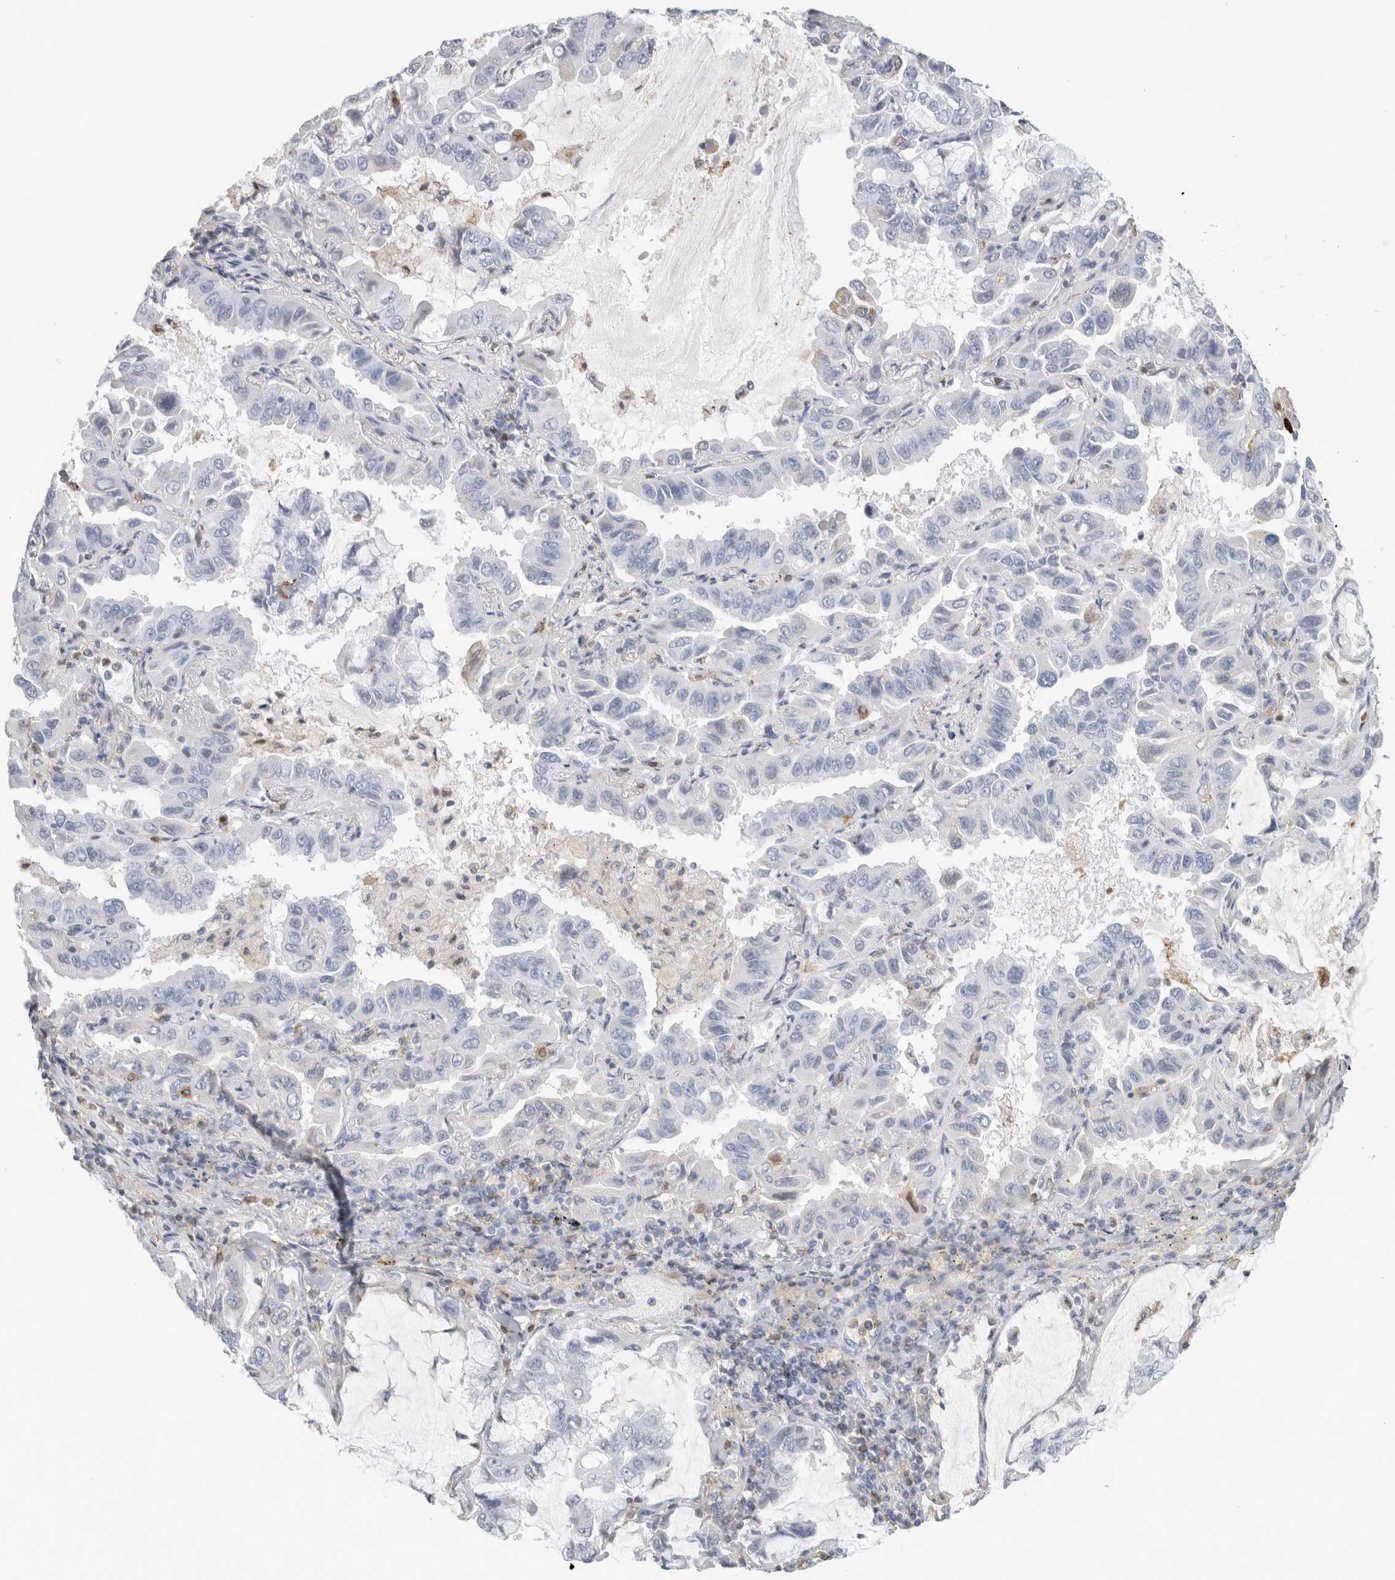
{"staining": {"intensity": "negative", "quantity": "none", "location": "none"}, "tissue": "lung cancer", "cell_type": "Tumor cells", "image_type": "cancer", "snomed": [{"axis": "morphology", "description": "Adenocarcinoma, NOS"}, {"axis": "topography", "description": "Lung"}], "caption": "High power microscopy image of an IHC image of lung adenocarcinoma, revealing no significant expression in tumor cells. (DAB immunohistochemistry, high magnification).", "gene": "P2RY2", "patient": {"sex": "male", "age": 64}}